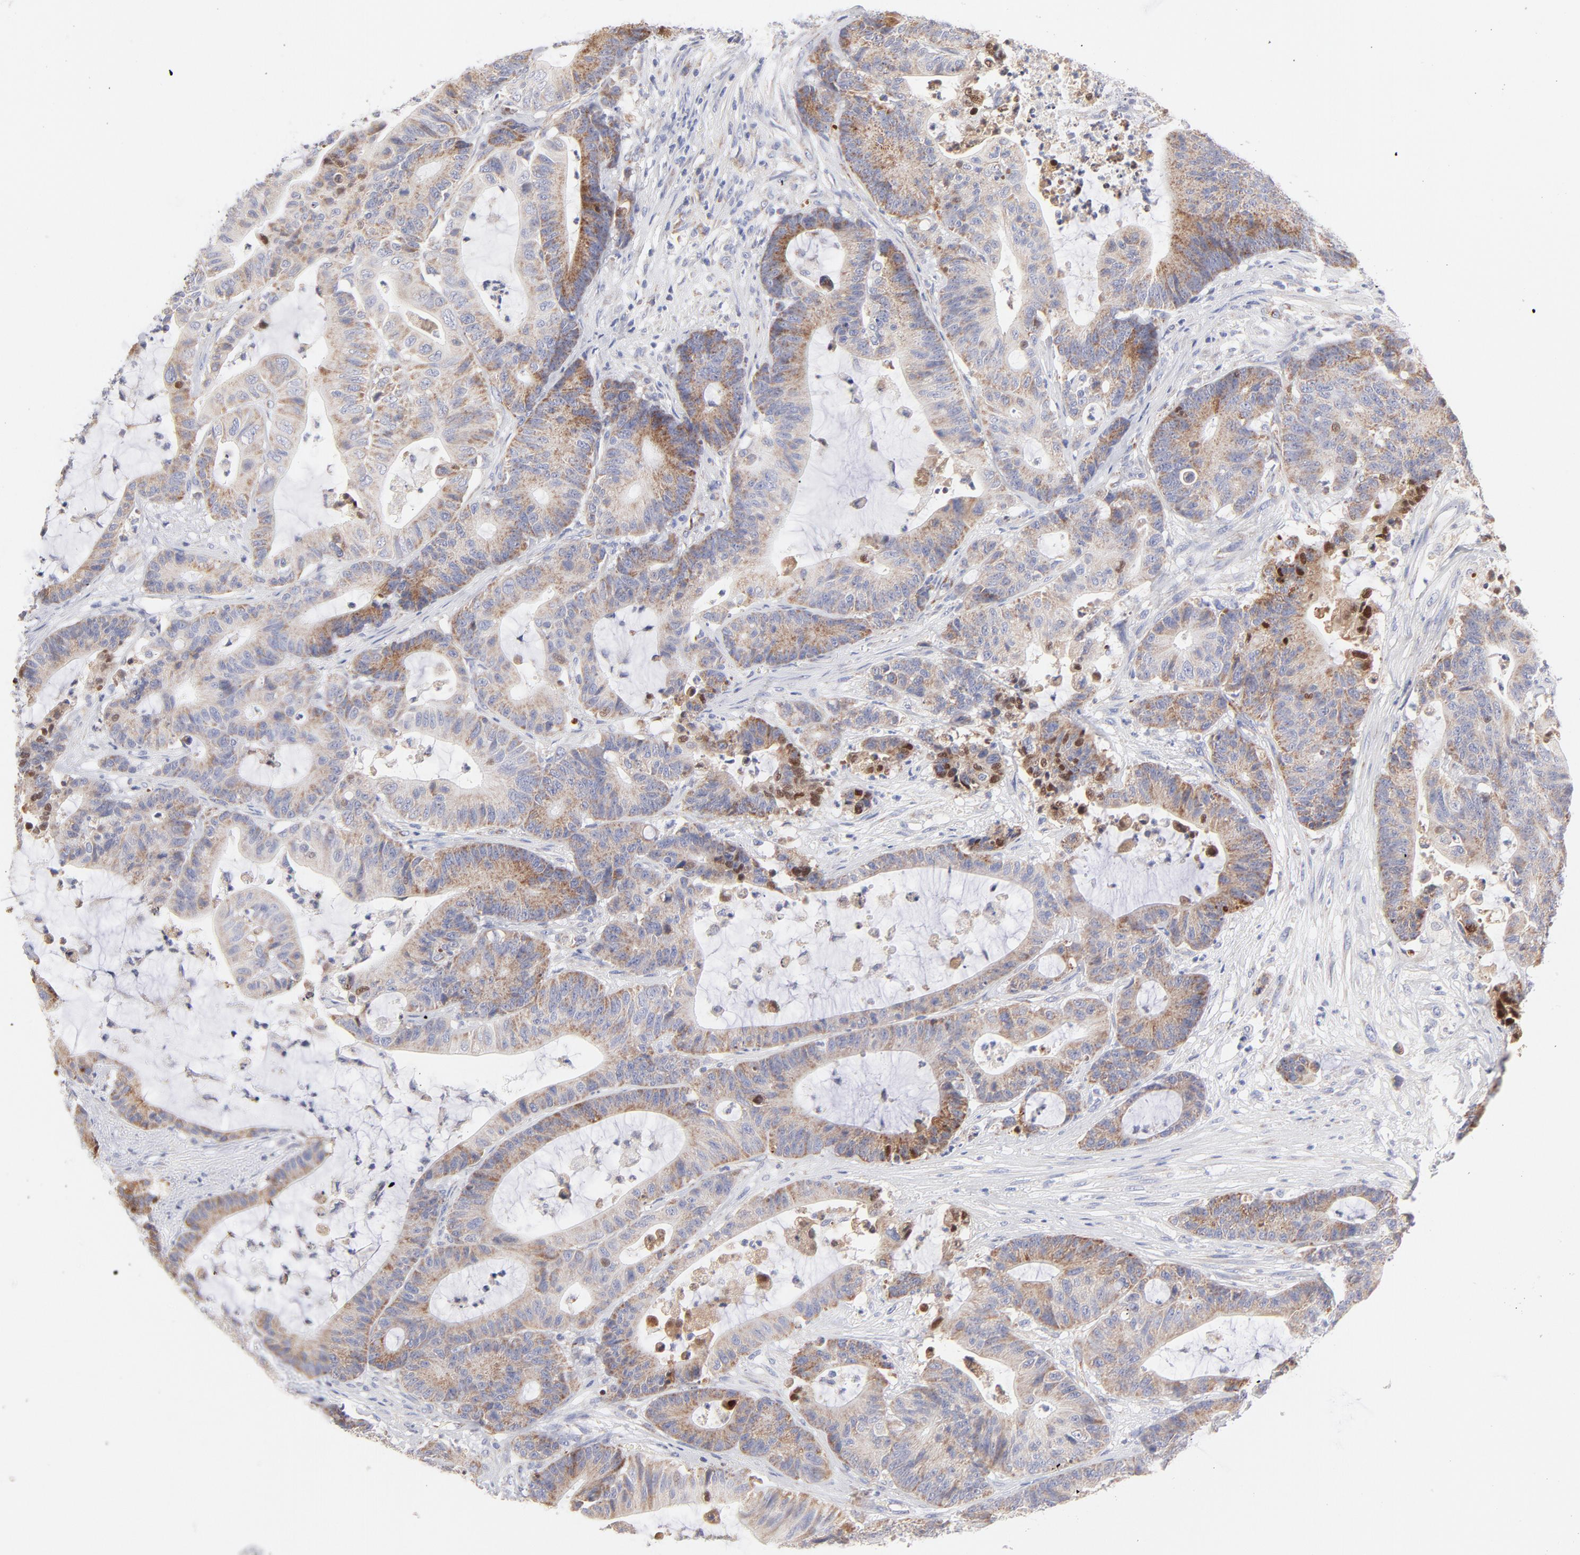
{"staining": {"intensity": "weak", "quantity": "<25%", "location": "cytoplasmic/membranous"}, "tissue": "colorectal cancer", "cell_type": "Tumor cells", "image_type": "cancer", "snomed": [{"axis": "morphology", "description": "Adenocarcinoma, NOS"}, {"axis": "topography", "description": "Colon"}], "caption": "Immunohistochemistry micrograph of neoplastic tissue: colorectal adenocarcinoma stained with DAB demonstrates no significant protein positivity in tumor cells.", "gene": "TIMM8A", "patient": {"sex": "female", "age": 84}}